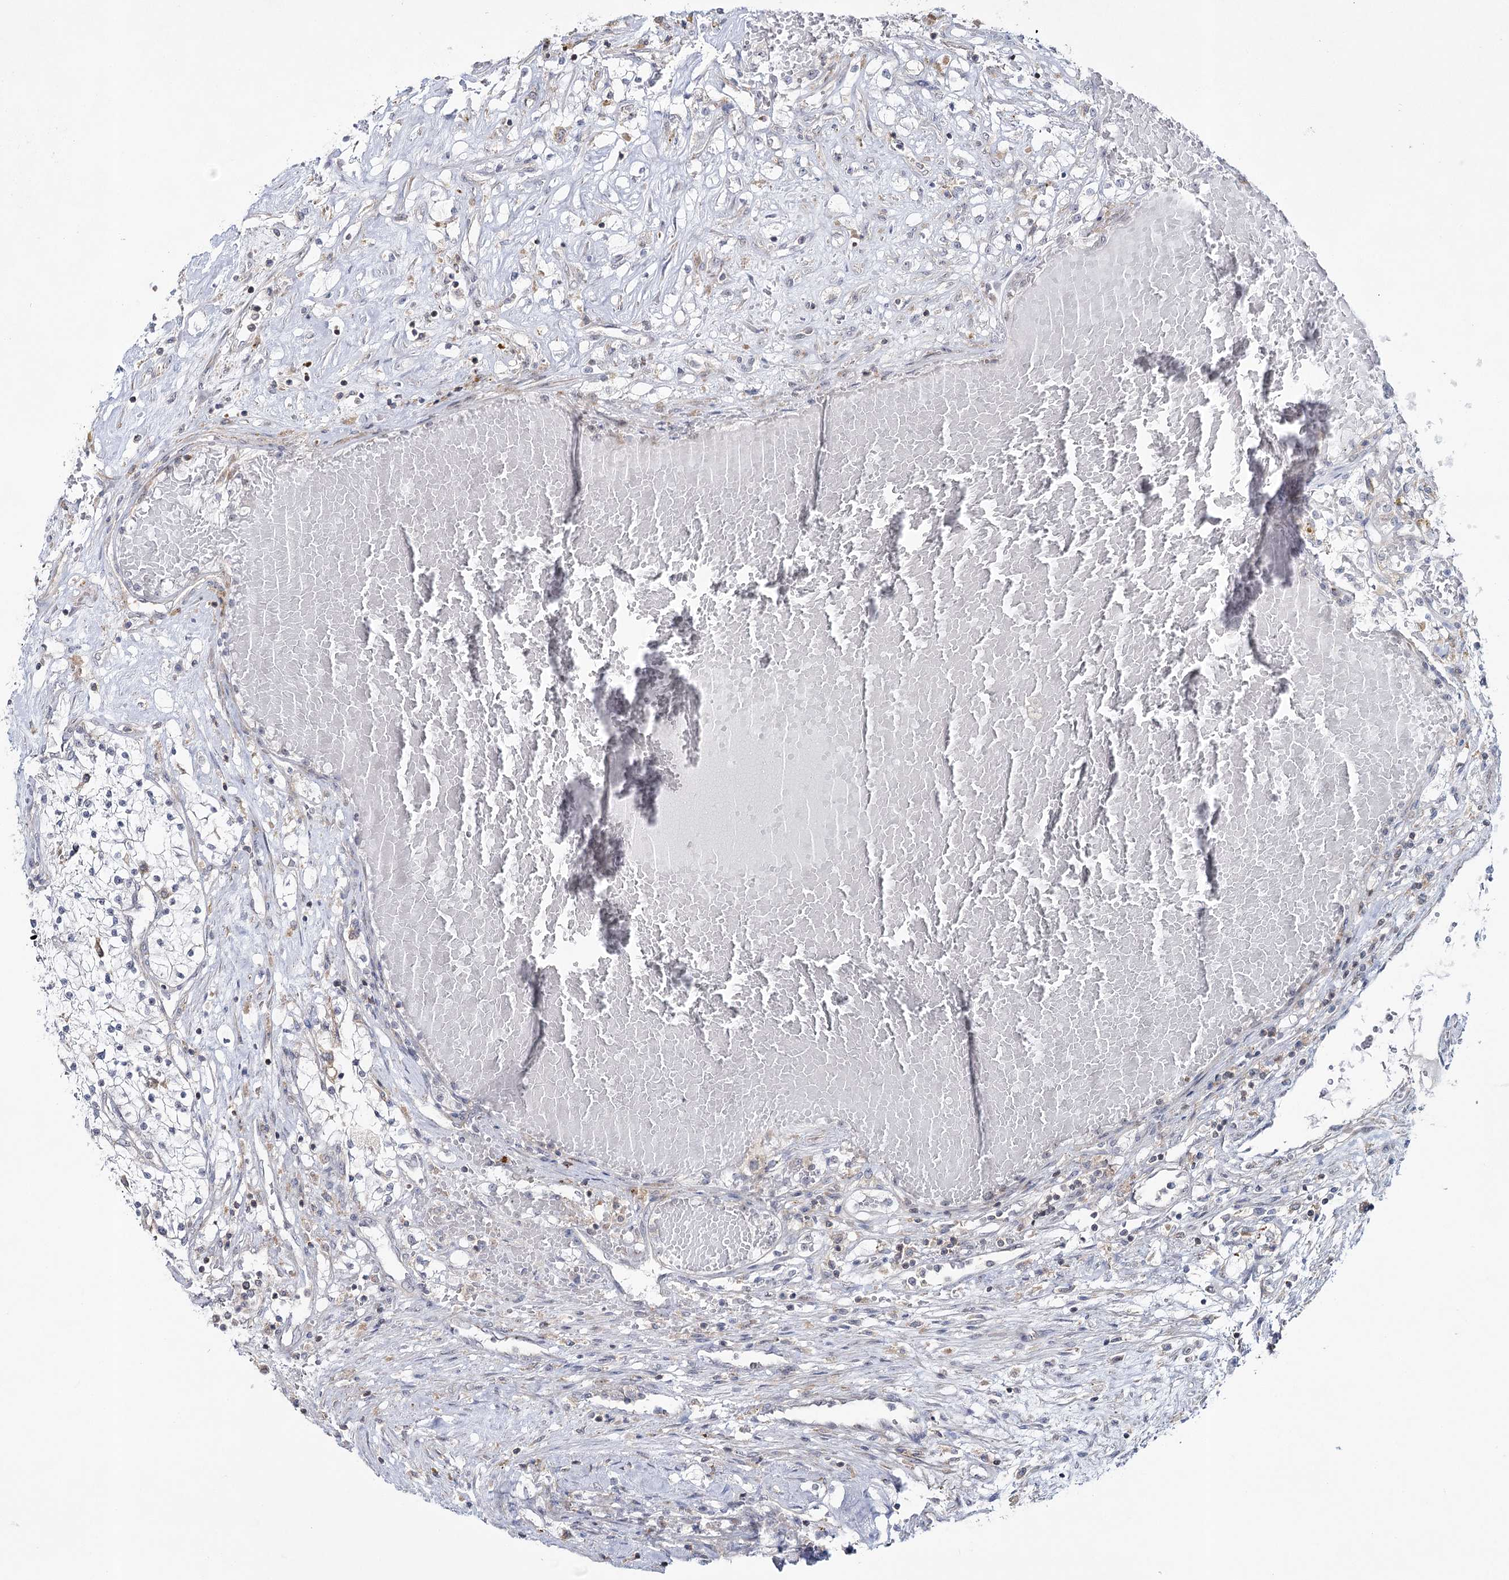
{"staining": {"intensity": "negative", "quantity": "none", "location": "none"}, "tissue": "renal cancer", "cell_type": "Tumor cells", "image_type": "cancer", "snomed": [{"axis": "morphology", "description": "Normal tissue, NOS"}, {"axis": "morphology", "description": "Adenocarcinoma, NOS"}, {"axis": "topography", "description": "Kidney"}], "caption": "A high-resolution image shows IHC staining of renal cancer (adenocarcinoma), which reveals no significant expression in tumor cells.", "gene": "ZC3H8", "patient": {"sex": "male", "age": 68}}